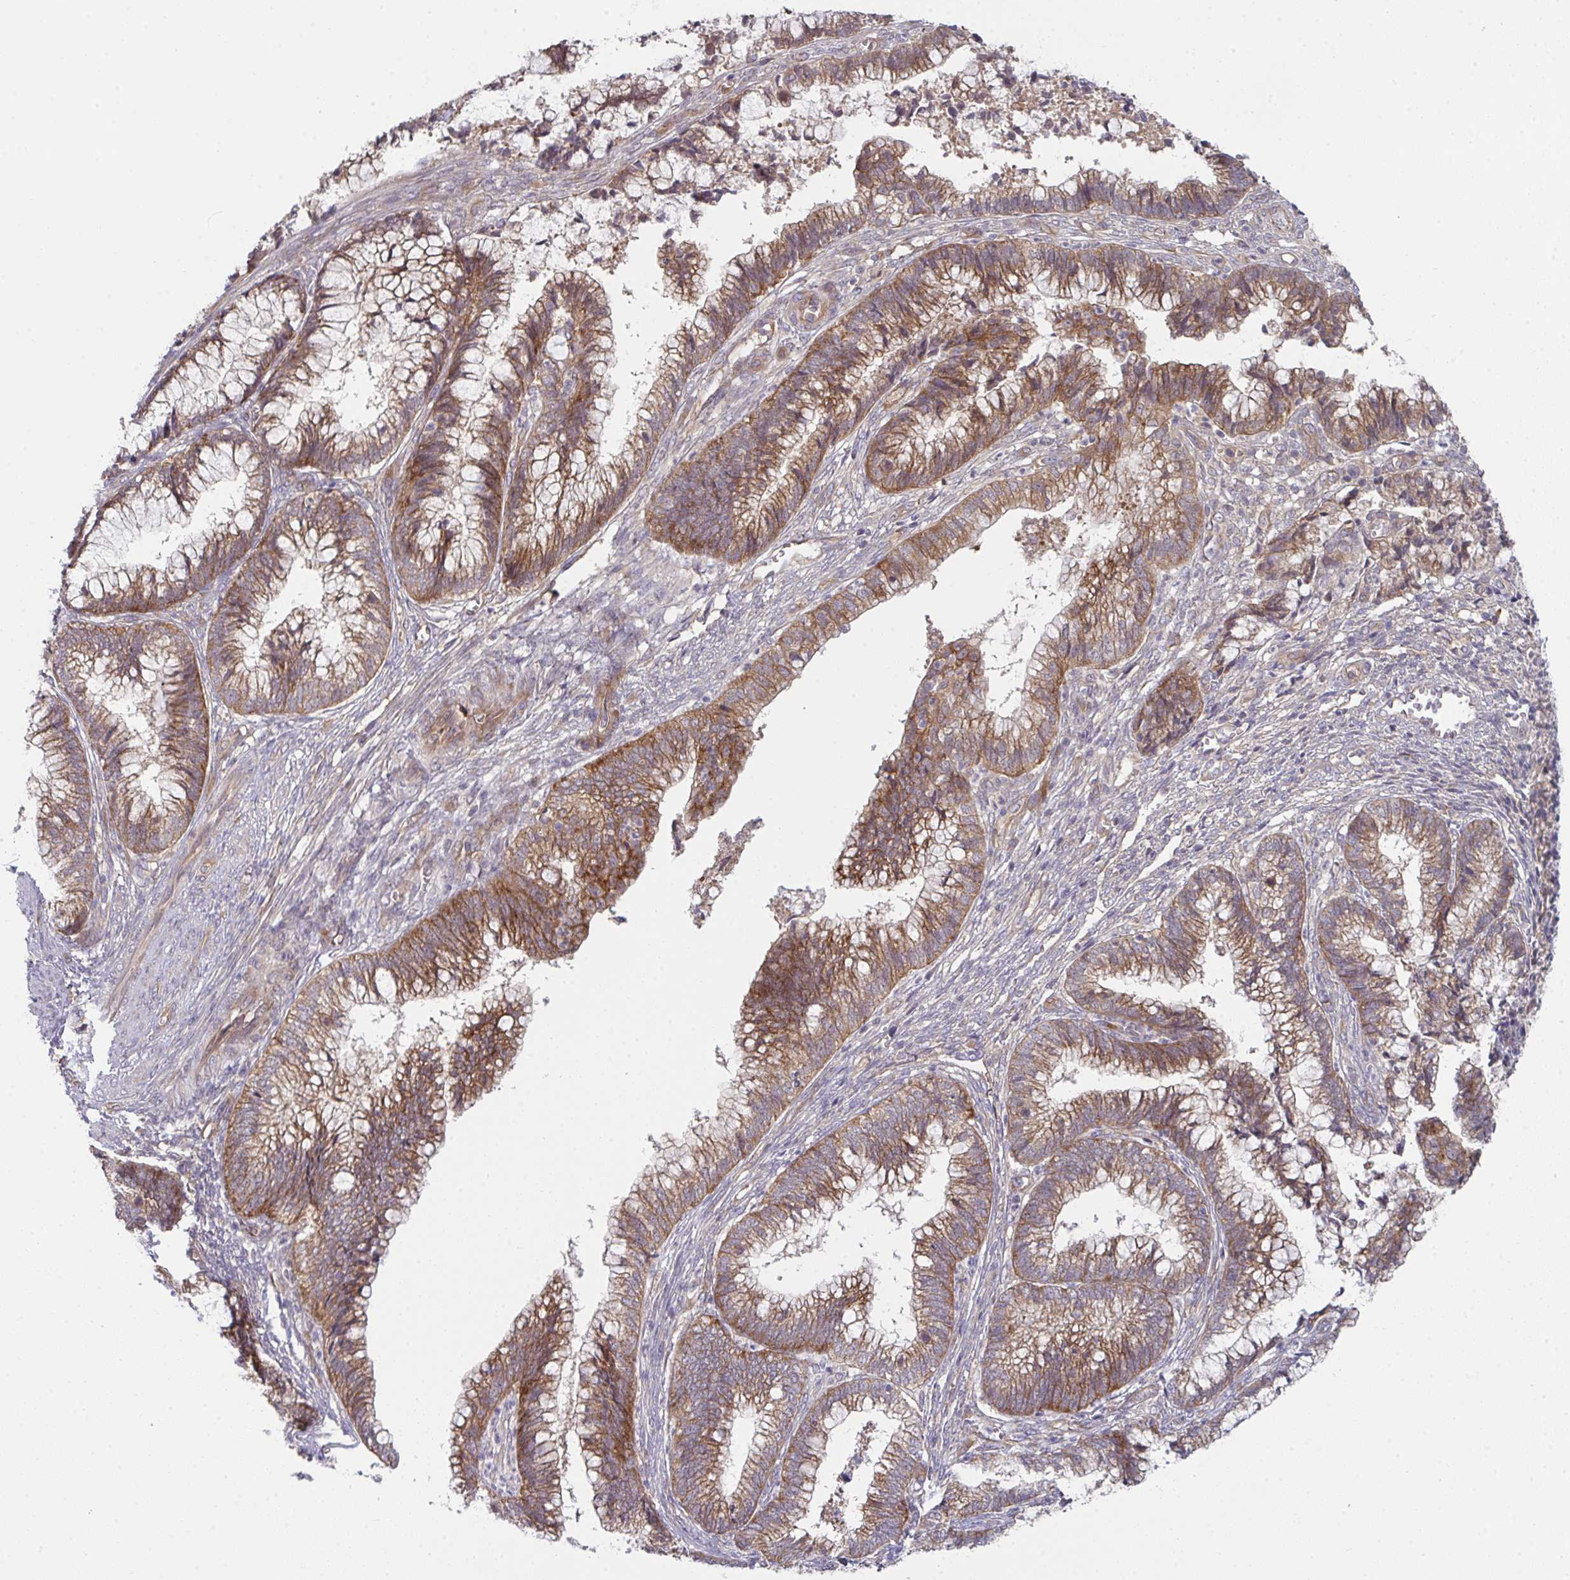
{"staining": {"intensity": "moderate", "quantity": ">75%", "location": "cytoplasmic/membranous"}, "tissue": "cervical cancer", "cell_type": "Tumor cells", "image_type": "cancer", "snomed": [{"axis": "morphology", "description": "Adenocarcinoma, NOS"}, {"axis": "topography", "description": "Cervix"}], "caption": "The histopathology image displays immunohistochemical staining of cervical adenocarcinoma. There is moderate cytoplasmic/membranous expression is present in approximately >75% of tumor cells.", "gene": "CASP9", "patient": {"sex": "female", "age": 44}}